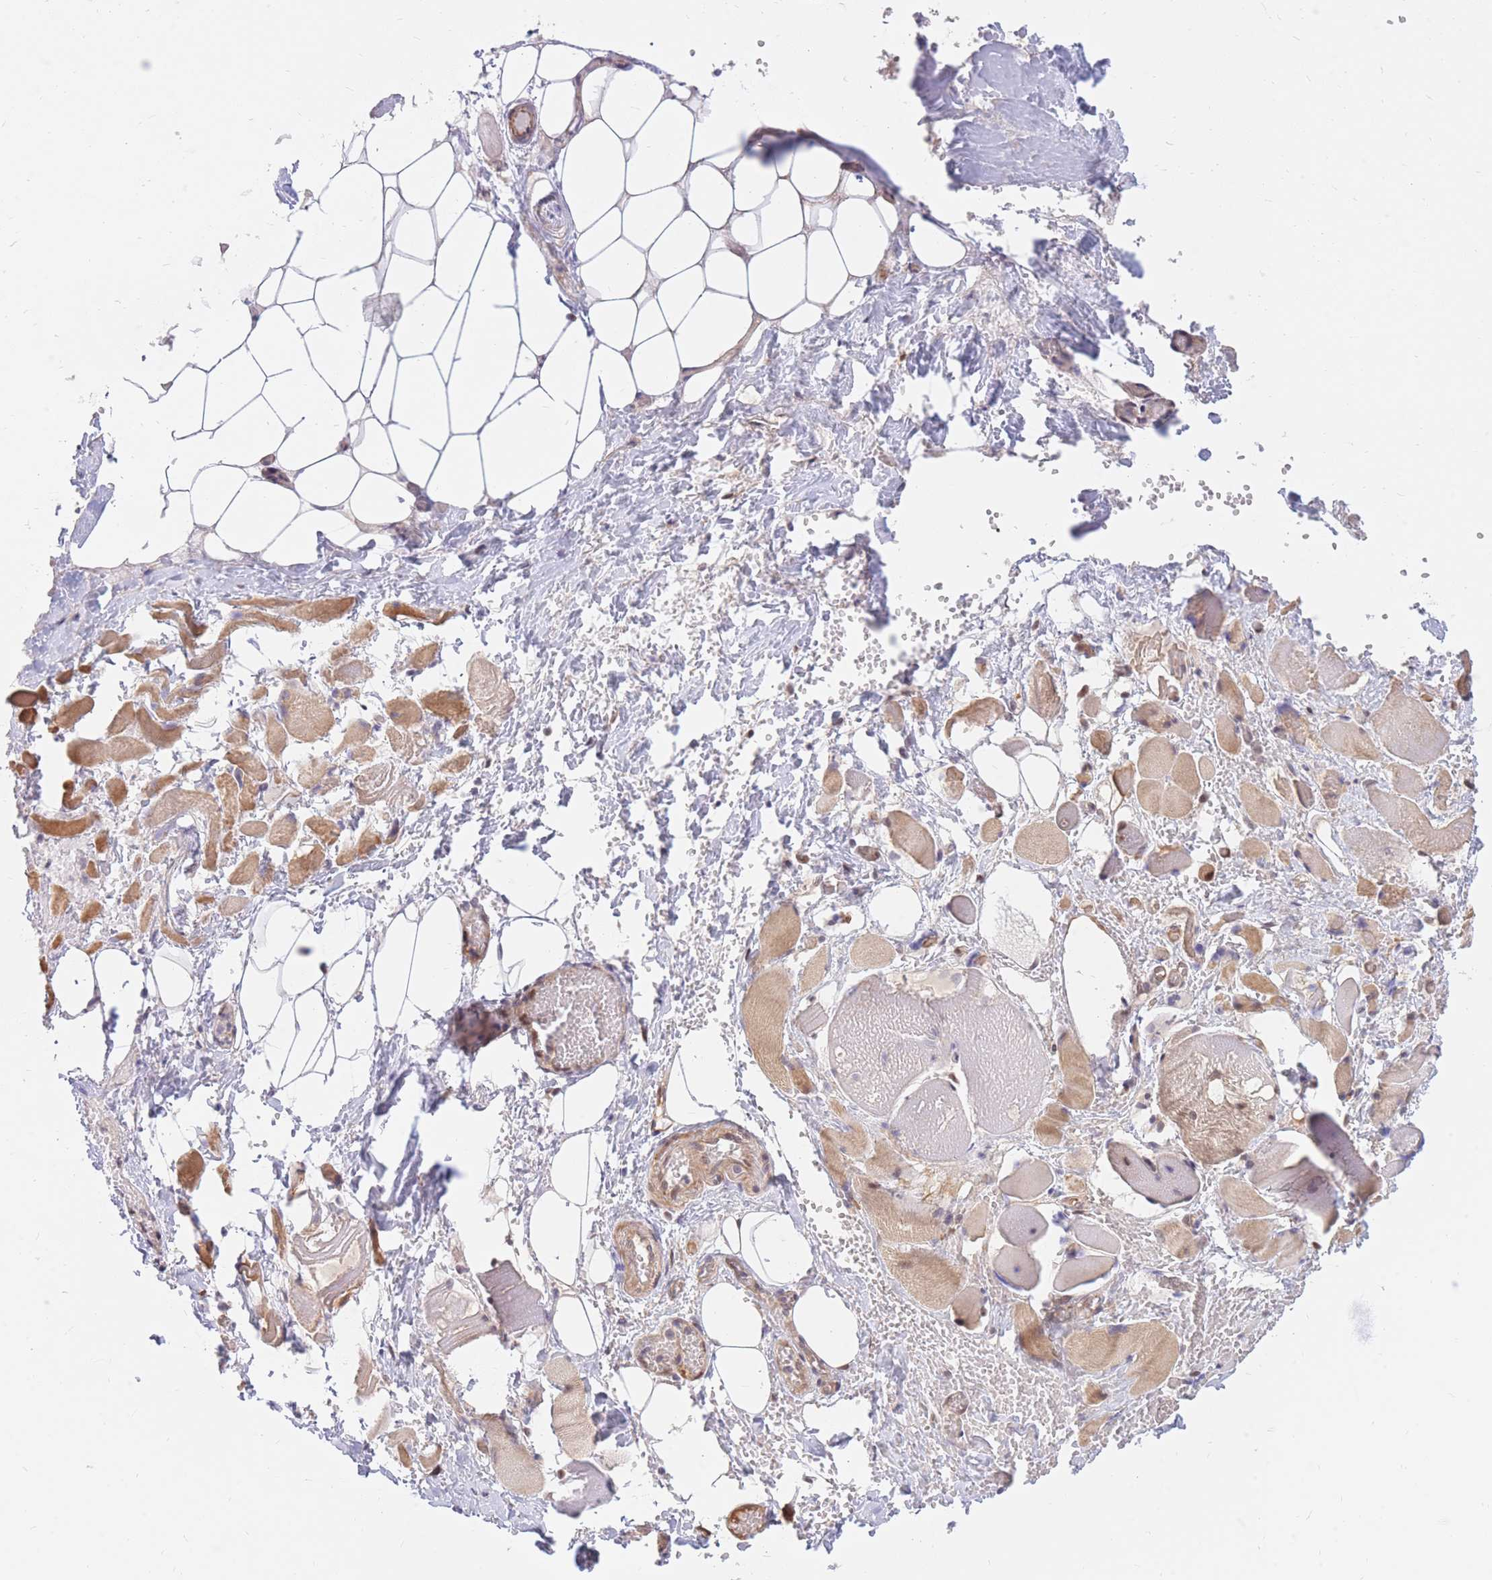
{"staining": {"intensity": "moderate", "quantity": ">75%", "location": "cytoplasmic/membranous"}, "tissue": "skeletal muscle", "cell_type": "Myocytes", "image_type": "normal", "snomed": [{"axis": "morphology", "description": "Normal tissue, NOS"}, {"axis": "morphology", "description": "Basal cell carcinoma"}, {"axis": "topography", "description": "Skeletal muscle"}], "caption": "Immunohistochemistry (IHC) (DAB) staining of normal human skeletal muscle shows moderate cytoplasmic/membranous protein staining in approximately >75% of myocytes.", "gene": "ERICH6B", "patient": {"sex": "female", "age": 64}}